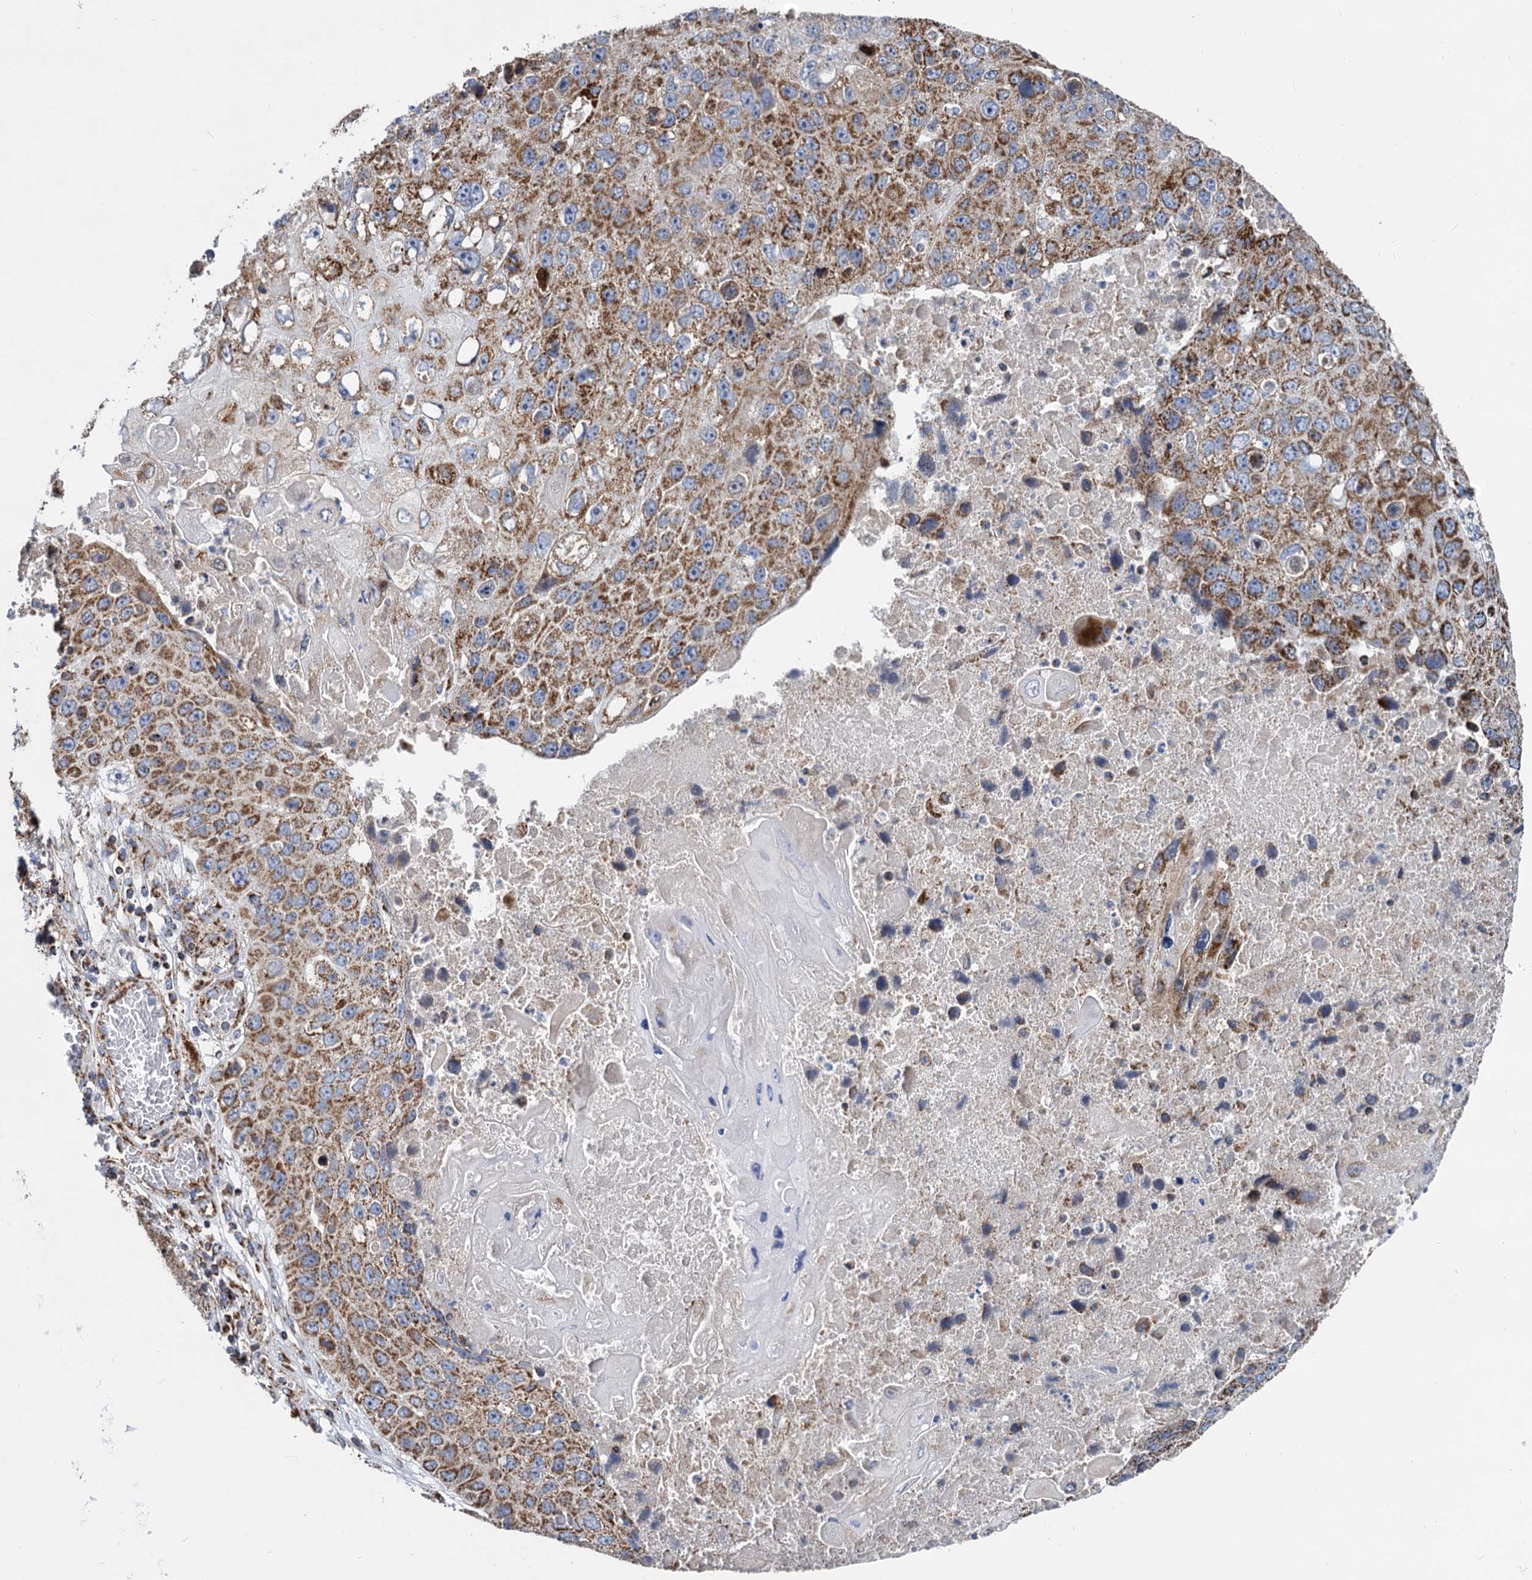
{"staining": {"intensity": "moderate", "quantity": ">75%", "location": "cytoplasmic/membranous"}, "tissue": "lung cancer", "cell_type": "Tumor cells", "image_type": "cancer", "snomed": [{"axis": "morphology", "description": "Squamous cell carcinoma, NOS"}, {"axis": "topography", "description": "Lung"}], "caption": "This histopathology image shows immunohistochemistry (IHC) staining of human lung squamous cell carcinoma, with medium moderate cytoplasmic/membranous expression in about >75% of tumor cells.", "gene": "TIMM10", "patient": {"sex": "male", "age": 61}}